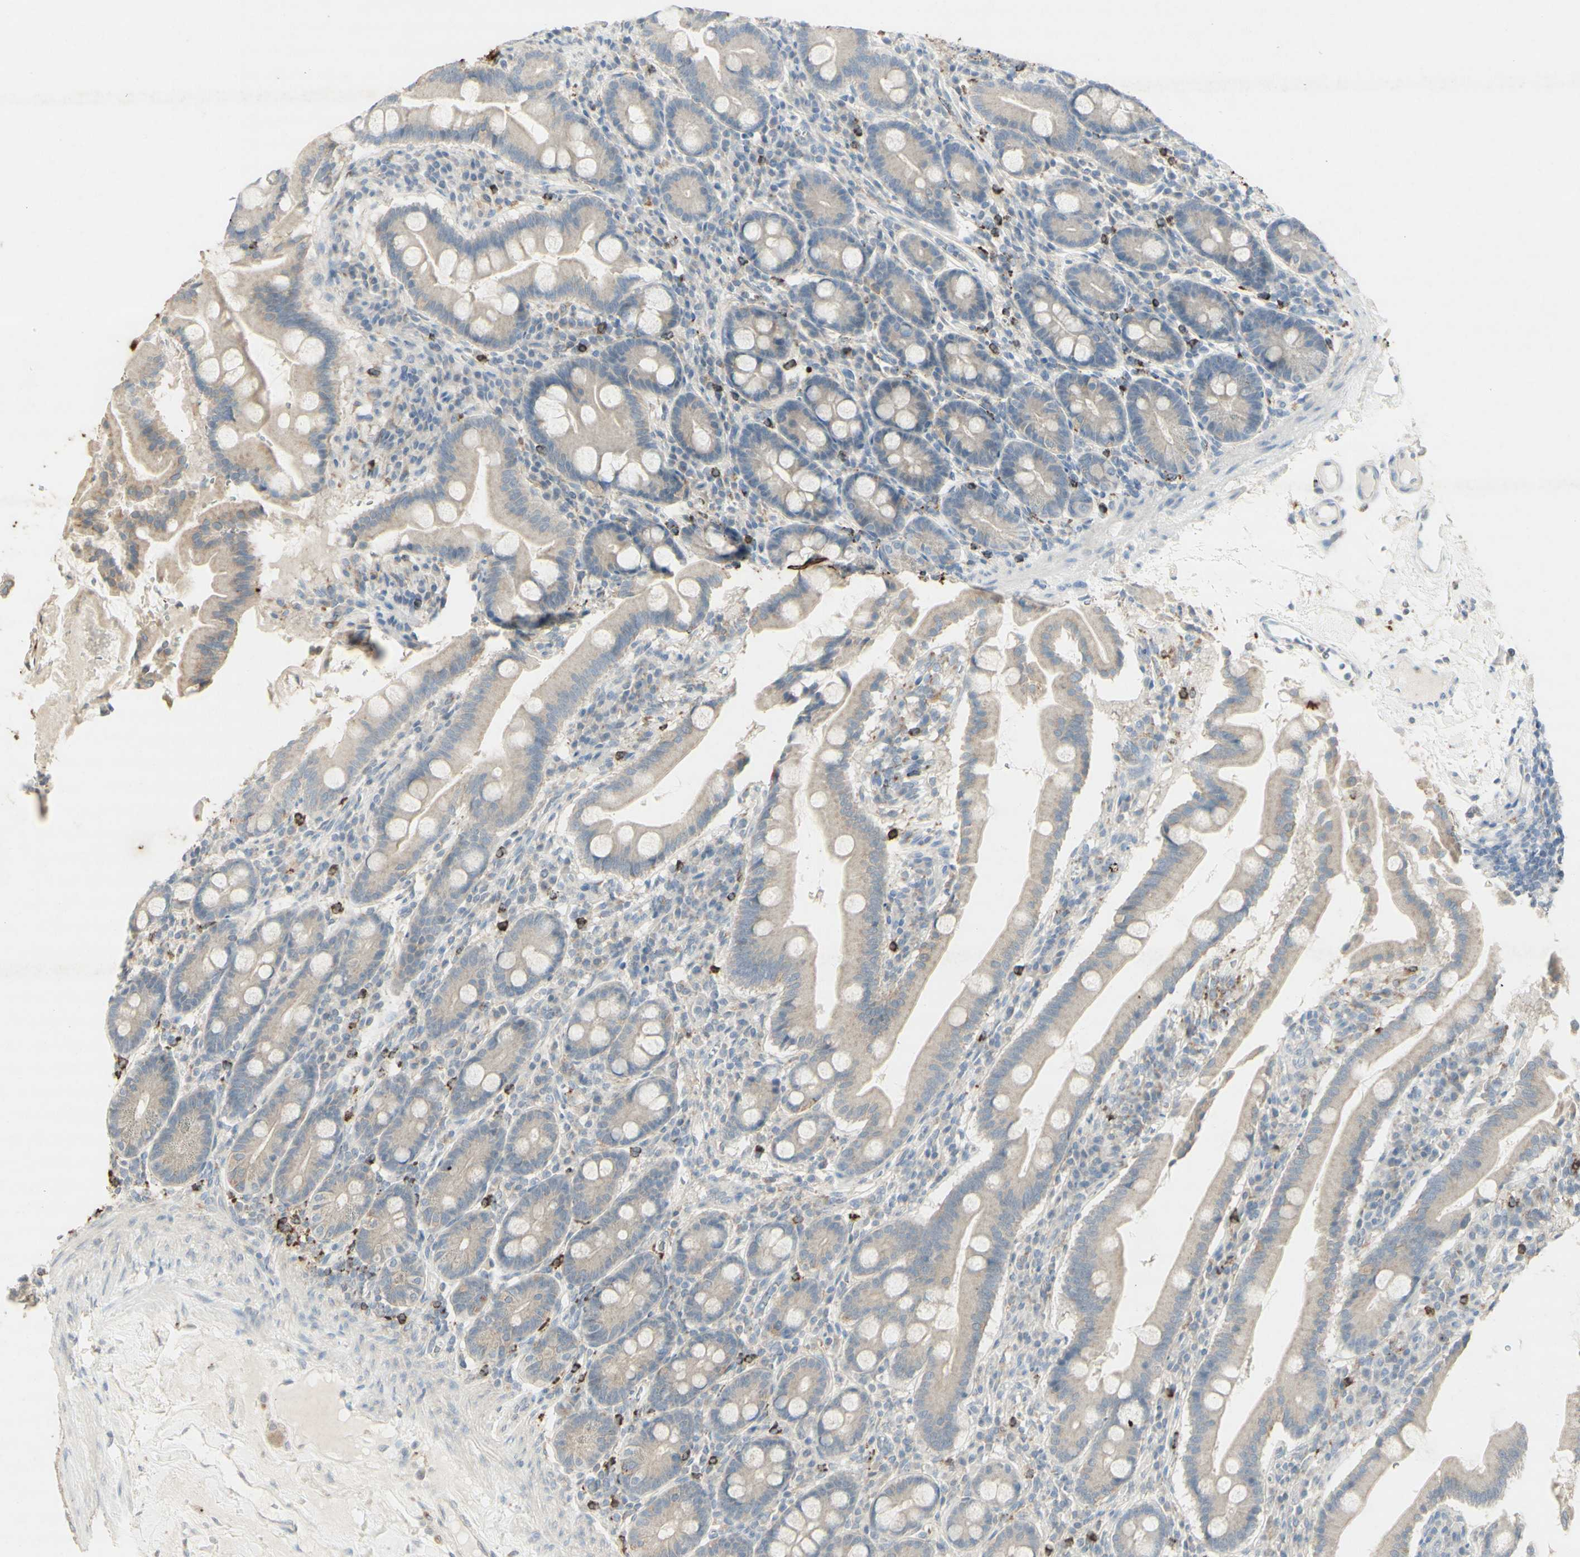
{"staining": {"intensity": "weak", "quantity": "25%-75%", "location": "cytoplasmic/membranous"}, "tissue": "duodenum", "cell_type": "Glandular cells", "image_type": "normal", "snomed": [{"axis": "morphology", "description": "Normal tissue, NOS"}, {"axis": "topography", "description": "Duodenum"}], "caption": "Glandular cells demonstrate weak cytoplasmic/membranous positivity in about 25%-75% of cells in unremarkable duodenum. (IHC, brightfield microscopy, high magnification).", "gene": "ATP6V1B1", "patient": {"sex": "male", "age": 50}}